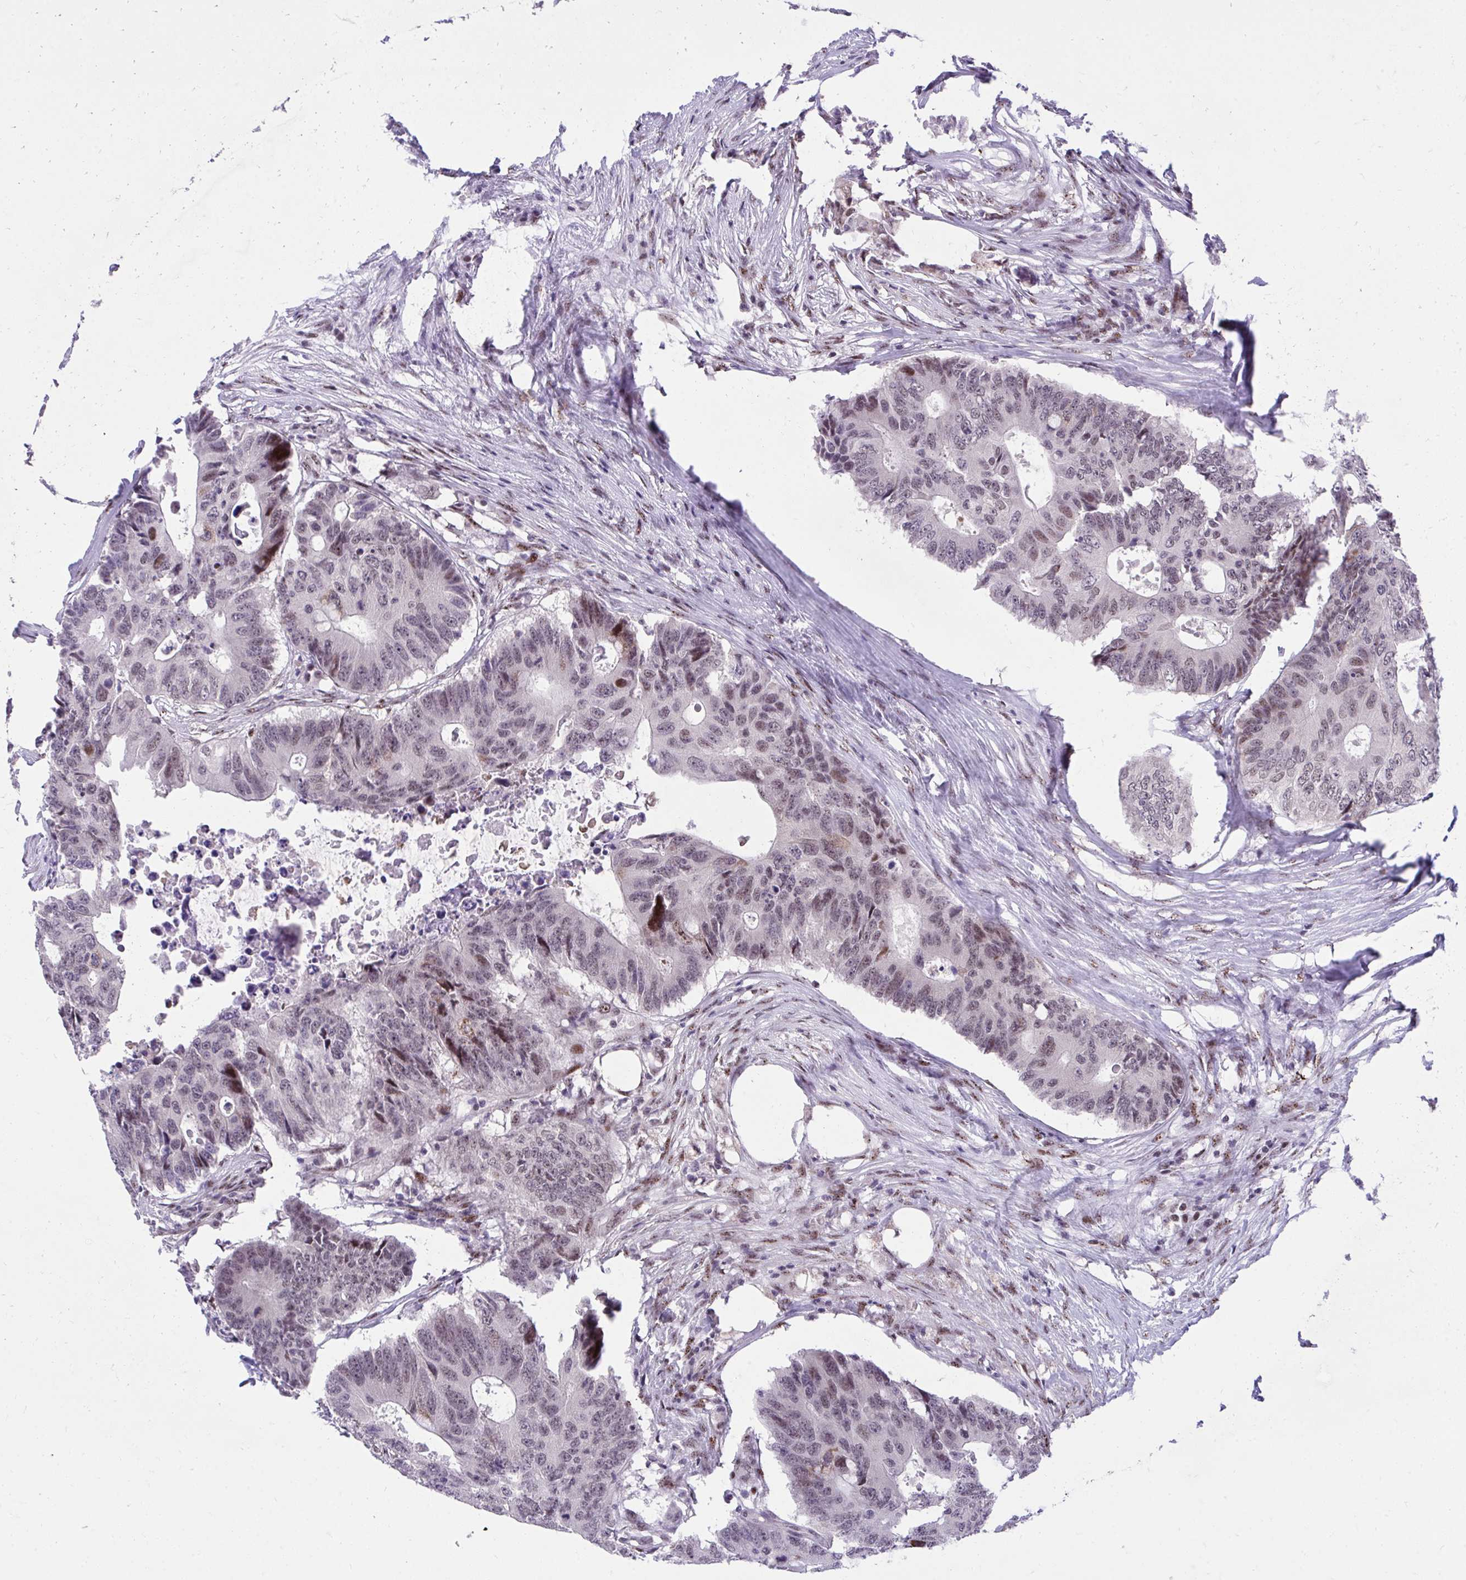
{"staining": {"intensity": "moderate", "quantity": "<25%", "location": "nuclear"}, "tissue": "colorectal cancer", "cell_type": "Tumor cells", "image_type": "cancer", "snomed": [{"axis": "morphology", "description": "Adenocarcinoma, NOS"}, {"axis": "topography", "description": "Colon"}], "caption": "Human colorectal cancer stained with a brown dye shows moderate nuclear positive staining in approximately <25% of tumor cells.", "gene": "HOXA4", "patient": {"sex": "male", "age": 71}}